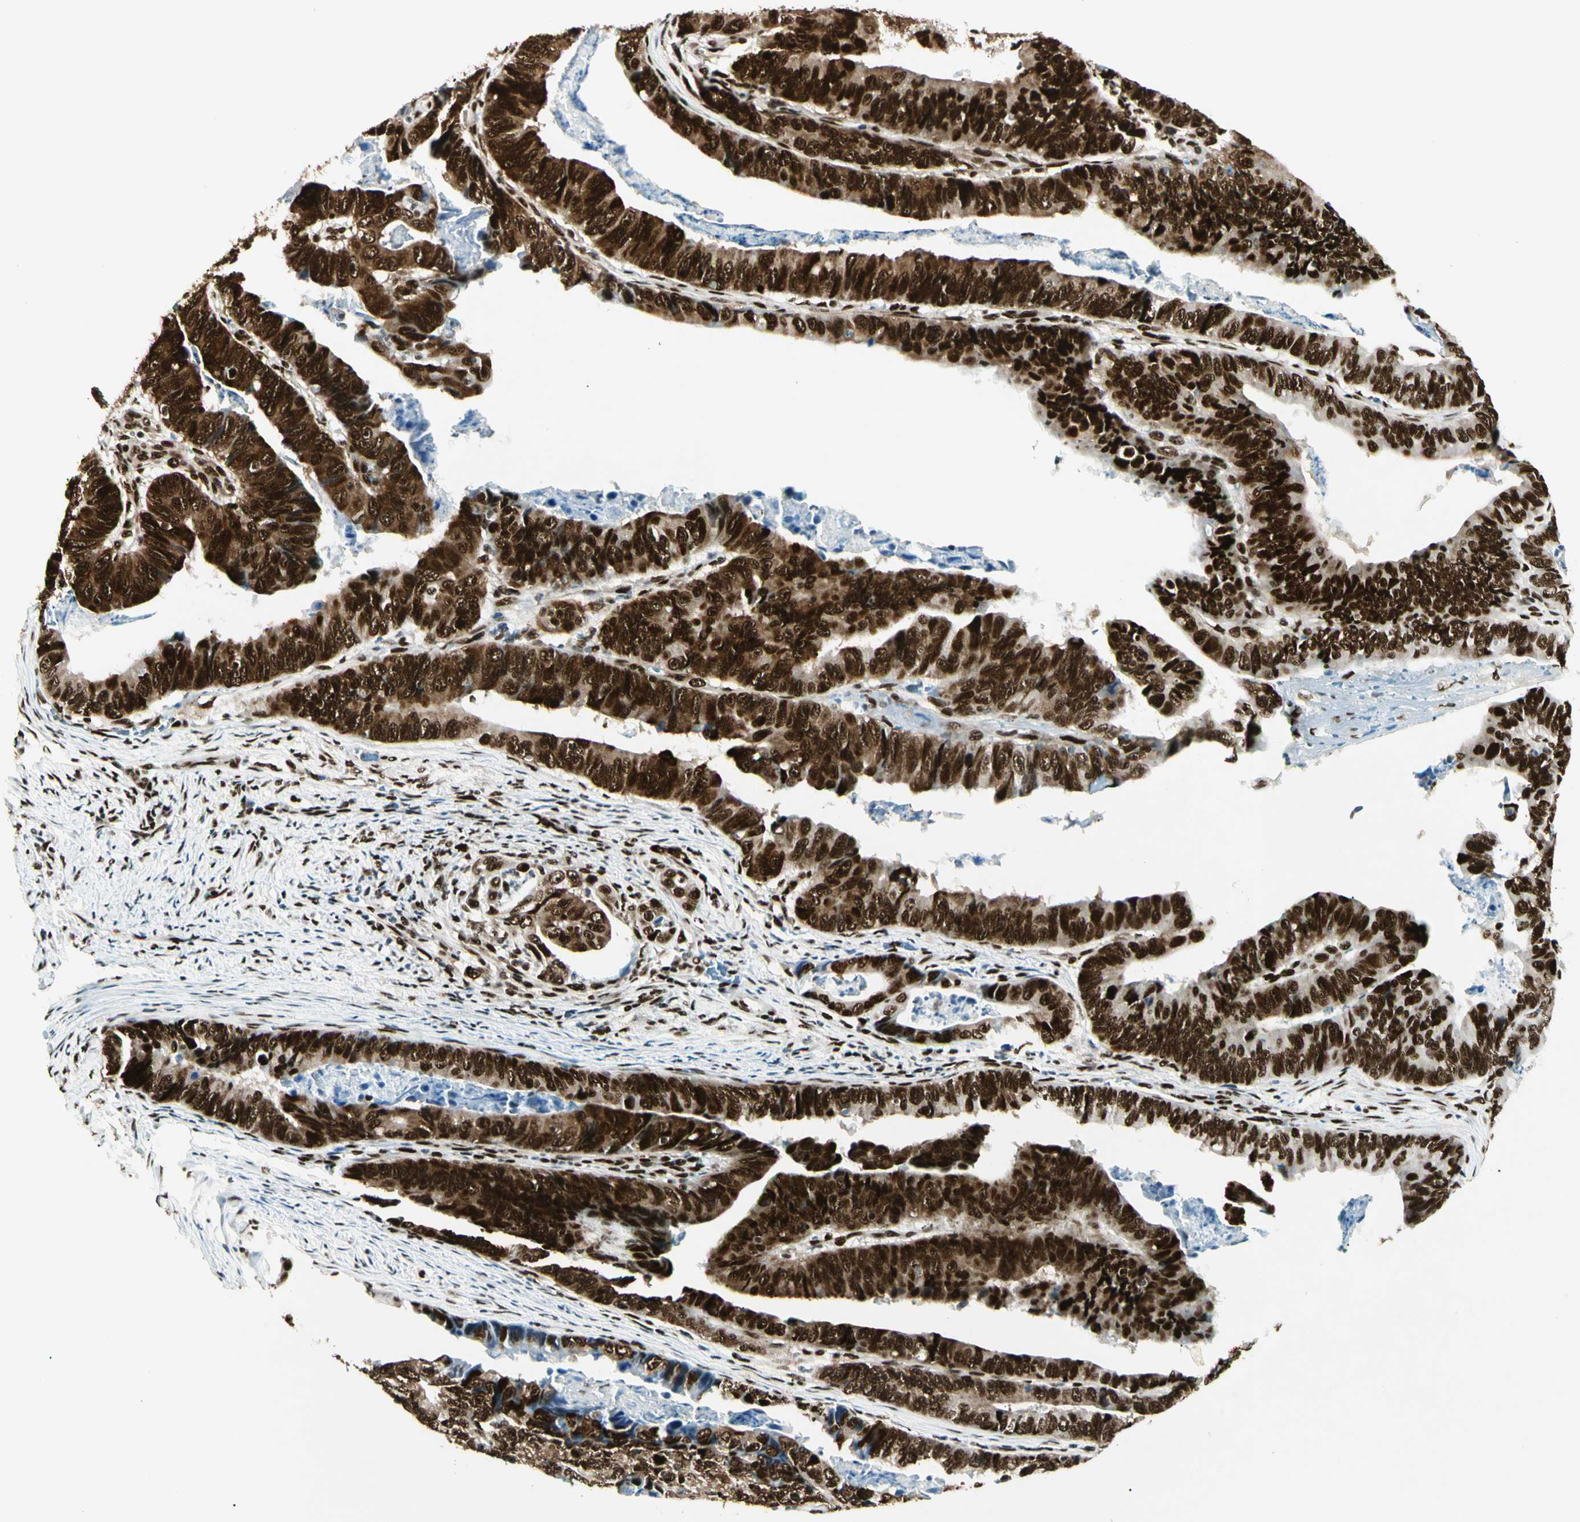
{"staining": {"intensity": "strong", "quantity": ">75%", "location": "cytoplasmic/membranous,nuclear"}, "tissue": "stomach cancer", "cell_type": "Tumor cells", "image_type": "cancer", "snomed": [{"axis": "morphology", "description": "Adenocarcinoma, NOS"}, {"axis": "topography", "description": "Stomach, lower"}], "caption": "Strong cytoplasmic/membranous and nuclear positivity is identified in approximately >75% of tumor cells in stomach cancer (adenocarcinoma).", "gene": "FUS", "patient": {"sex": "male", "age": 77}}